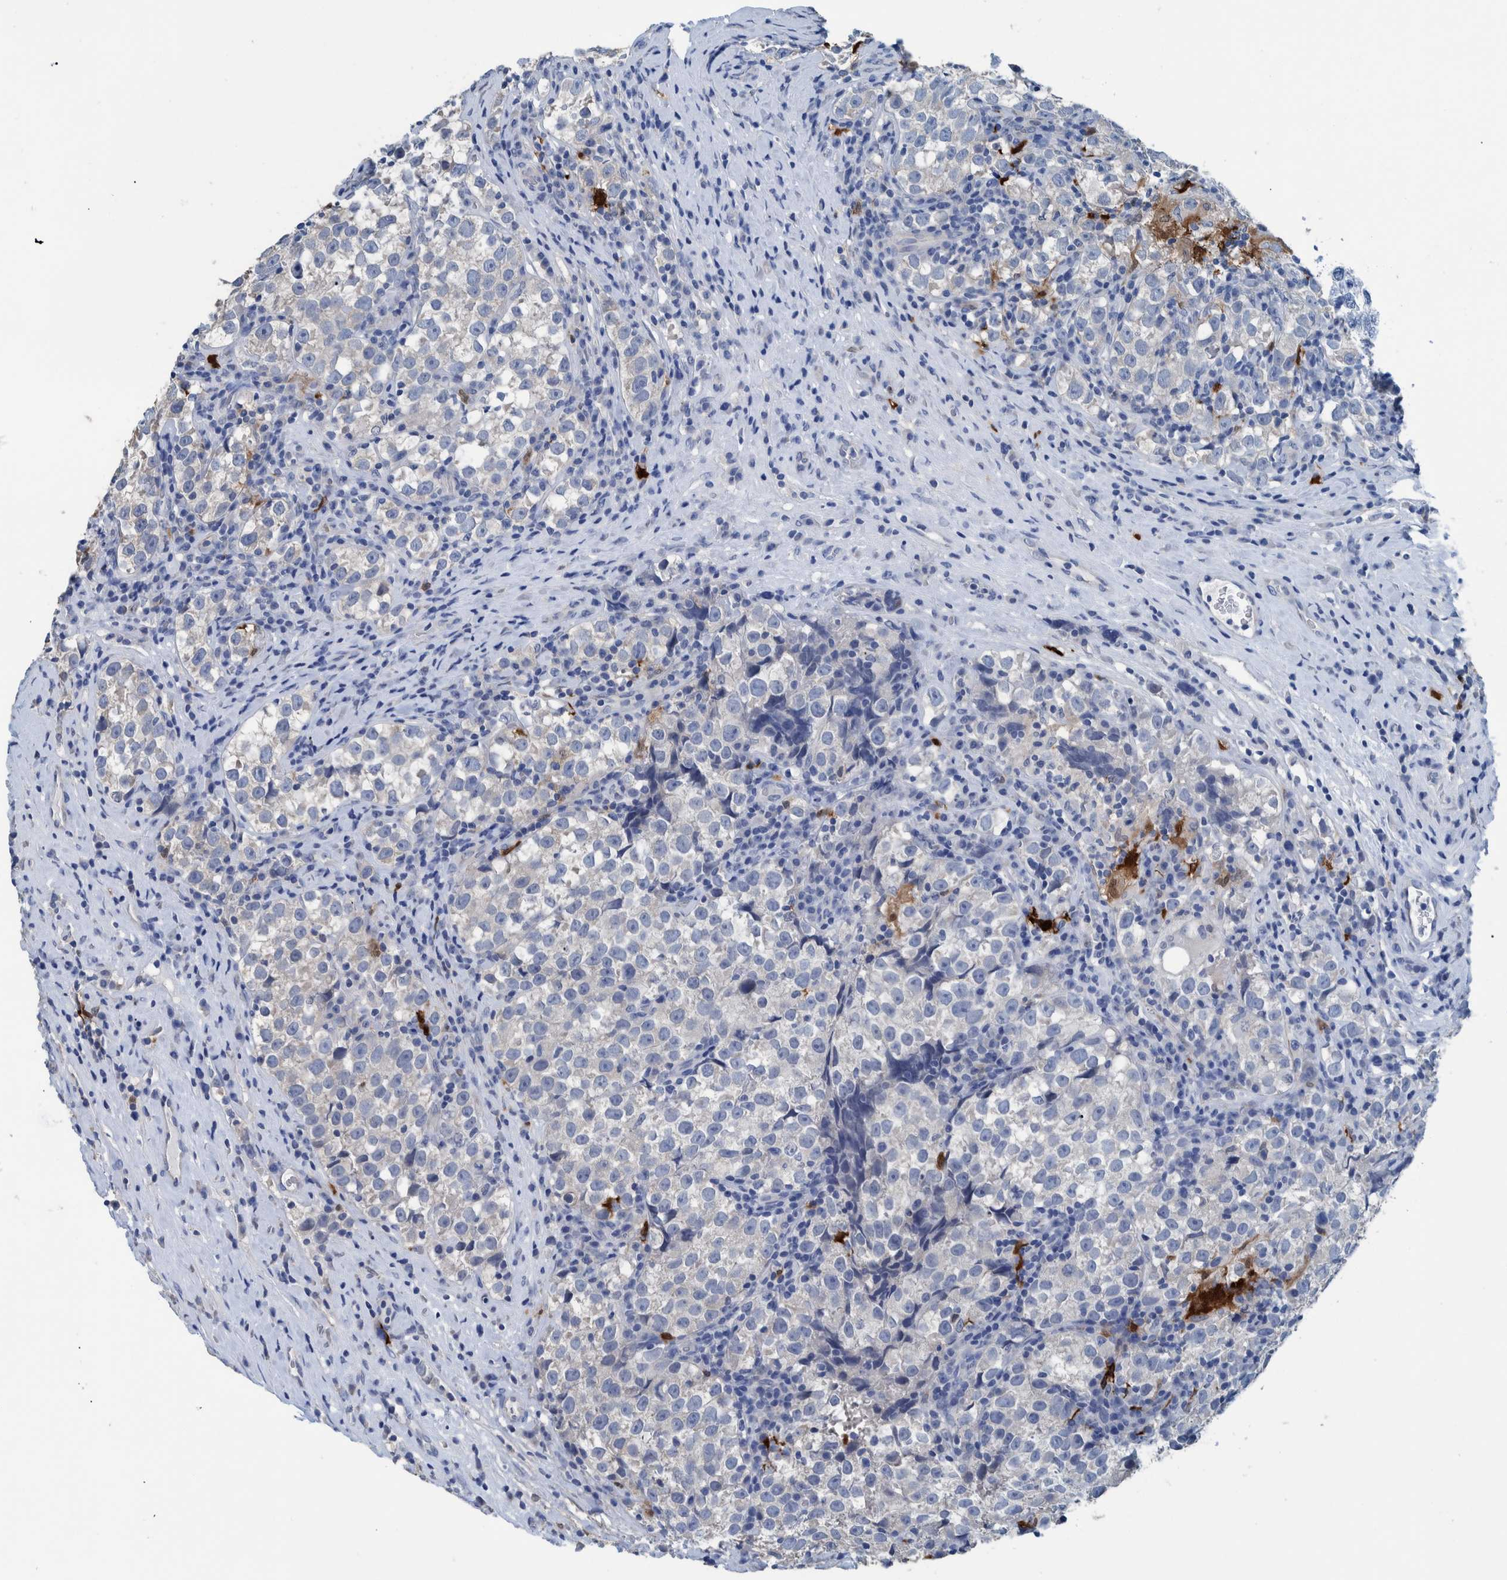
{"staining": {"intensity": "negative", "quantity": "none", "location": "none"}, "tissue": "testis cancer", "cell_type": "Tumor cells", "image_type": "cancer", "snomed": [{"axis": "morphology", "description": "Normal tissue, NOS"}, {"axis": "morphology", "description": "Seminoma, NOS"}, {"axis": "topography", "description": "Testis"}], "caption": "Immunohistochemical staining of human testis cancer demonstrates no significant positivity in tumor cells. (DAB (3,3'-diaminobenzidine) immunohistochemistry, high magnification).", "gene": "IDO1", "patient": {"sex": "male", "age": 43}}